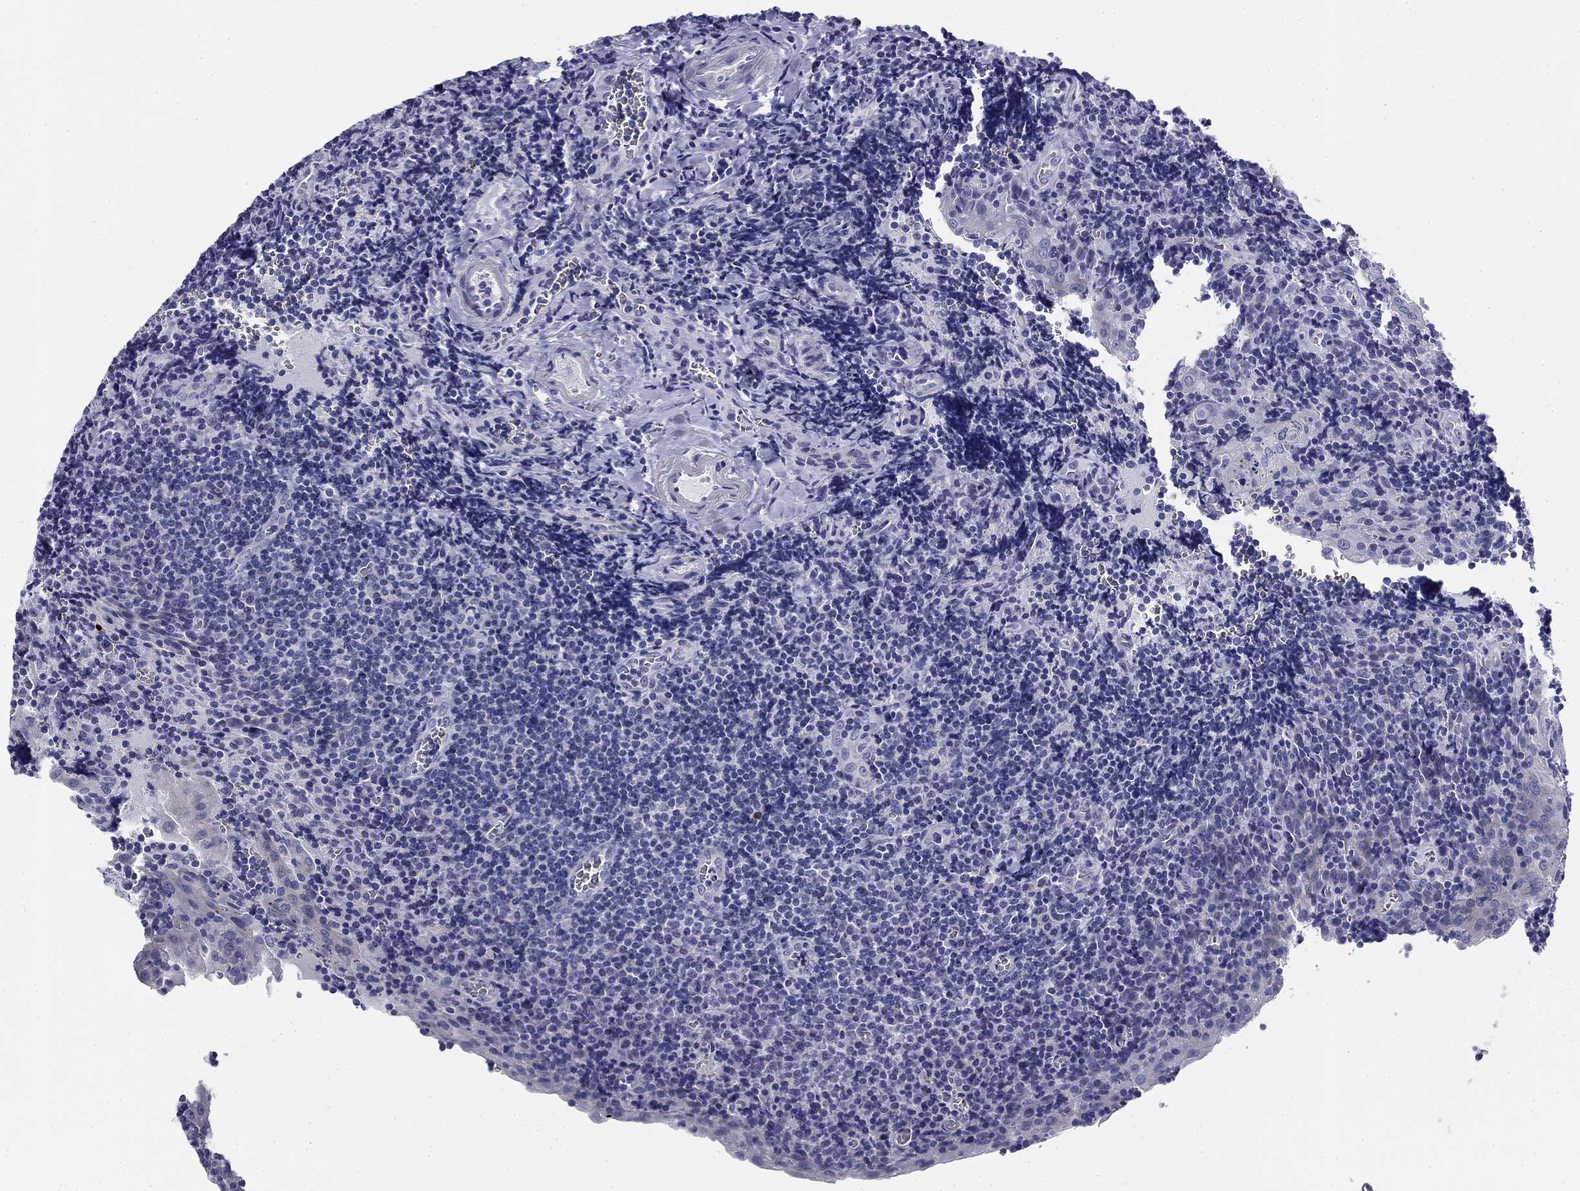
{"staining": {"intensity": "negative", "quantity": "none", "location": "none"}, "tissue": "tonsil", "cell_type": "Germinal center cells", "image_type": "normal", "snomed": [{"axis": "morphology", "description": "Normal tissue, NOS"}, {"axis": "morphology", "description": "Inflammation, NOS"}, {"axis": "topography", "description": "Tonsil"}], "caption": "The photomicrograph demonstrates no significant positivity in germinal center cells of tonsil. (DAB (3,3'-diaminobenzidine) IHC, high magnification).", "gene": "GALNTL5", "patient": {"sex": "female", "age": 31}}